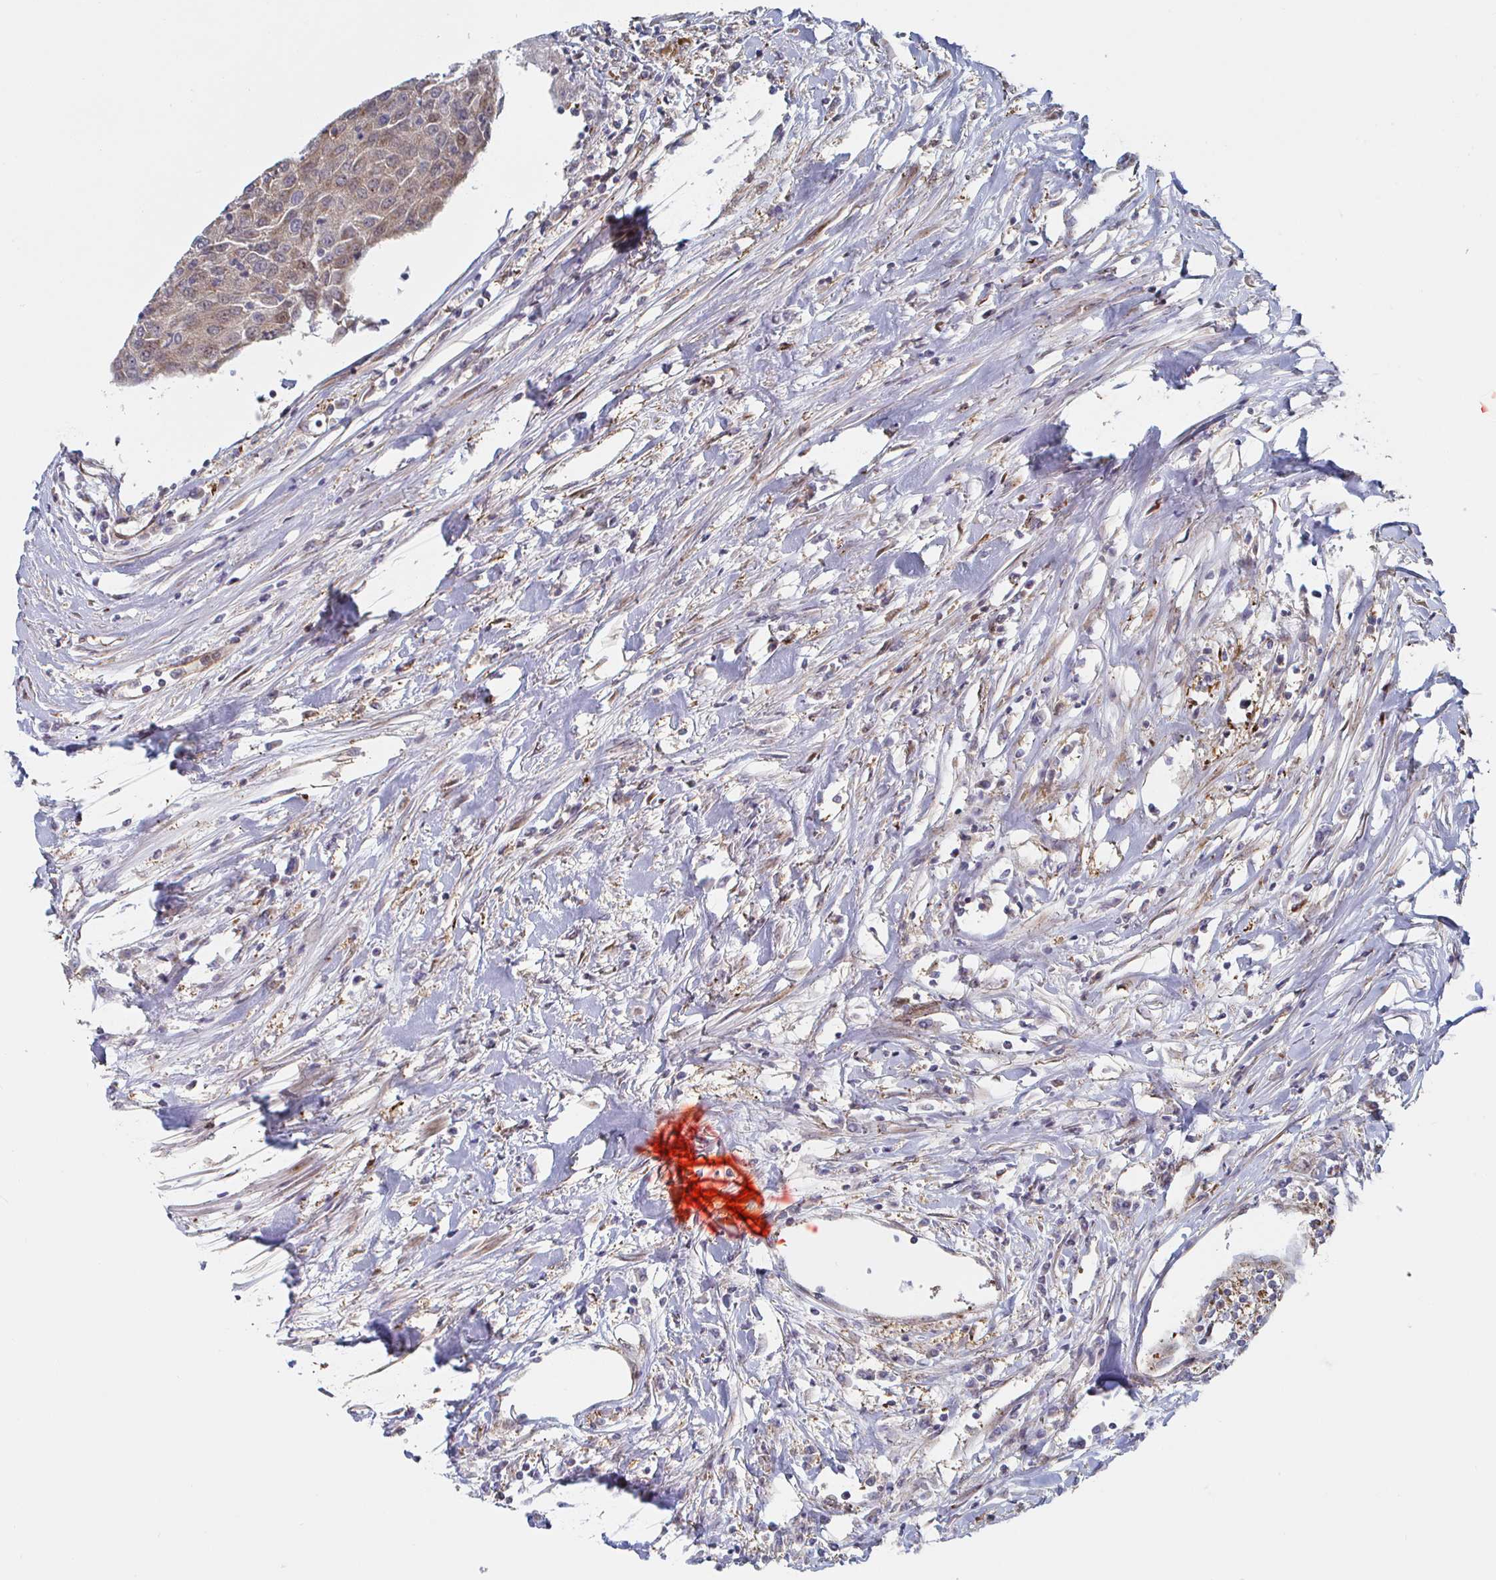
{"staining": {"intensity": "weak", "quantity": "<25%", "location": "cytoplasmic/membranous"}, "tissue": "urothelial cancer", "cell_type": "Tumor cells", "image_type": "cancer", "snomed": [{"axis": "morphology", "description": "Urothelial carcinoma, High grade"}, {"axis": "topography", "description": "Urinary bladder"}], "caption": "The photomicrograph displays no significant expression in tumor cells of urothelial cancer.", "gene": "DVL3", "patient": {"sex": "female", "age": 85}}